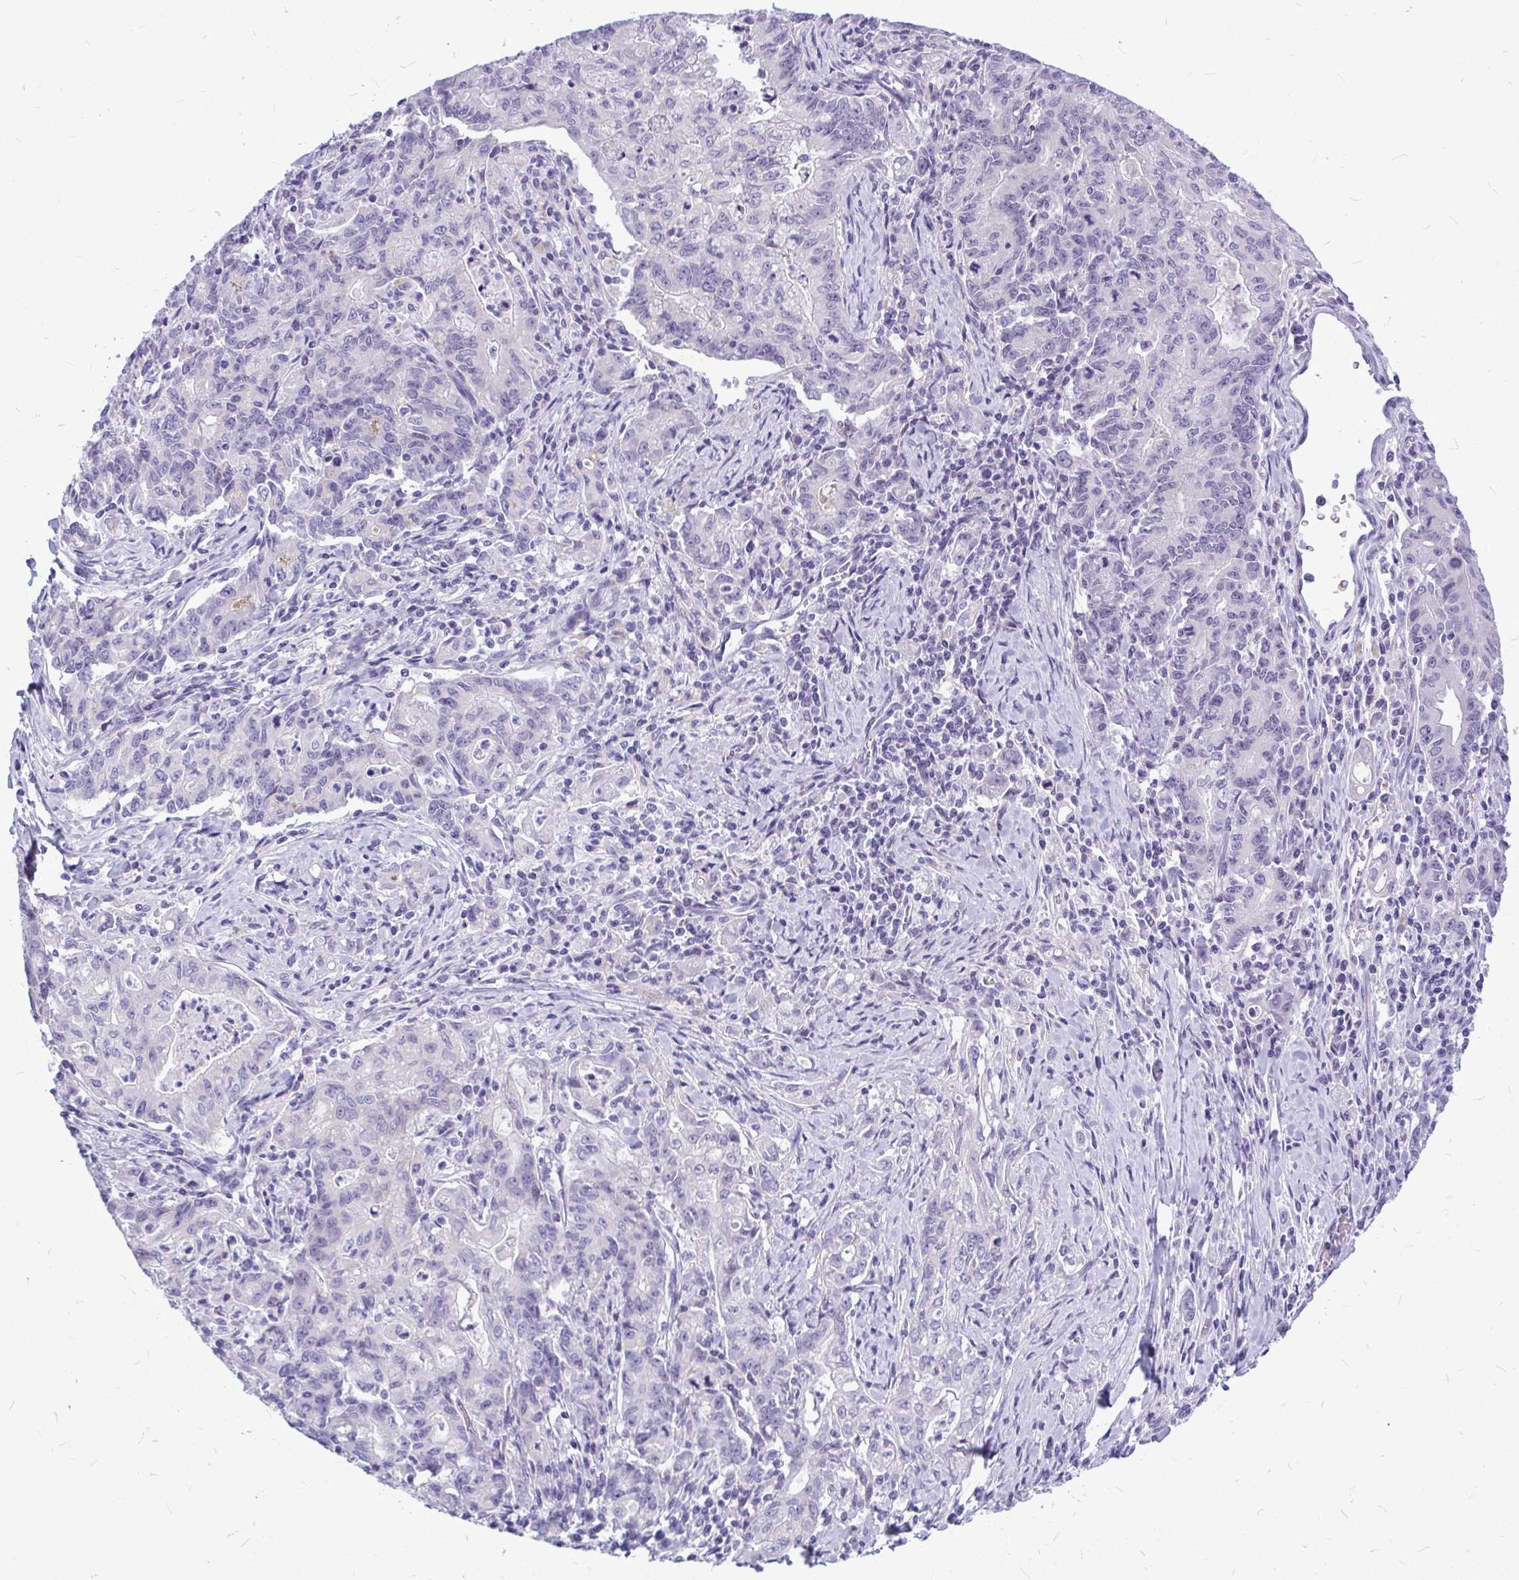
{"staining": {"intensity": "negative", "quantity": "none", "location": "none"}, "tissue": "stomach cancer", "cell_type": "Tumor cells", "image_type": "cancer", "snomed": [{"axis": "morphology", "description": "Adenocarcinoma, NOS"}, {"axis": "topography", "description": "Stomach, upper"}], "caption": "Histopathology image shows no significant protein staining in tumor cells of stomach cancer.", "gene": "ZSCAN25", "patient": {"sex": "female", "age": 79}}